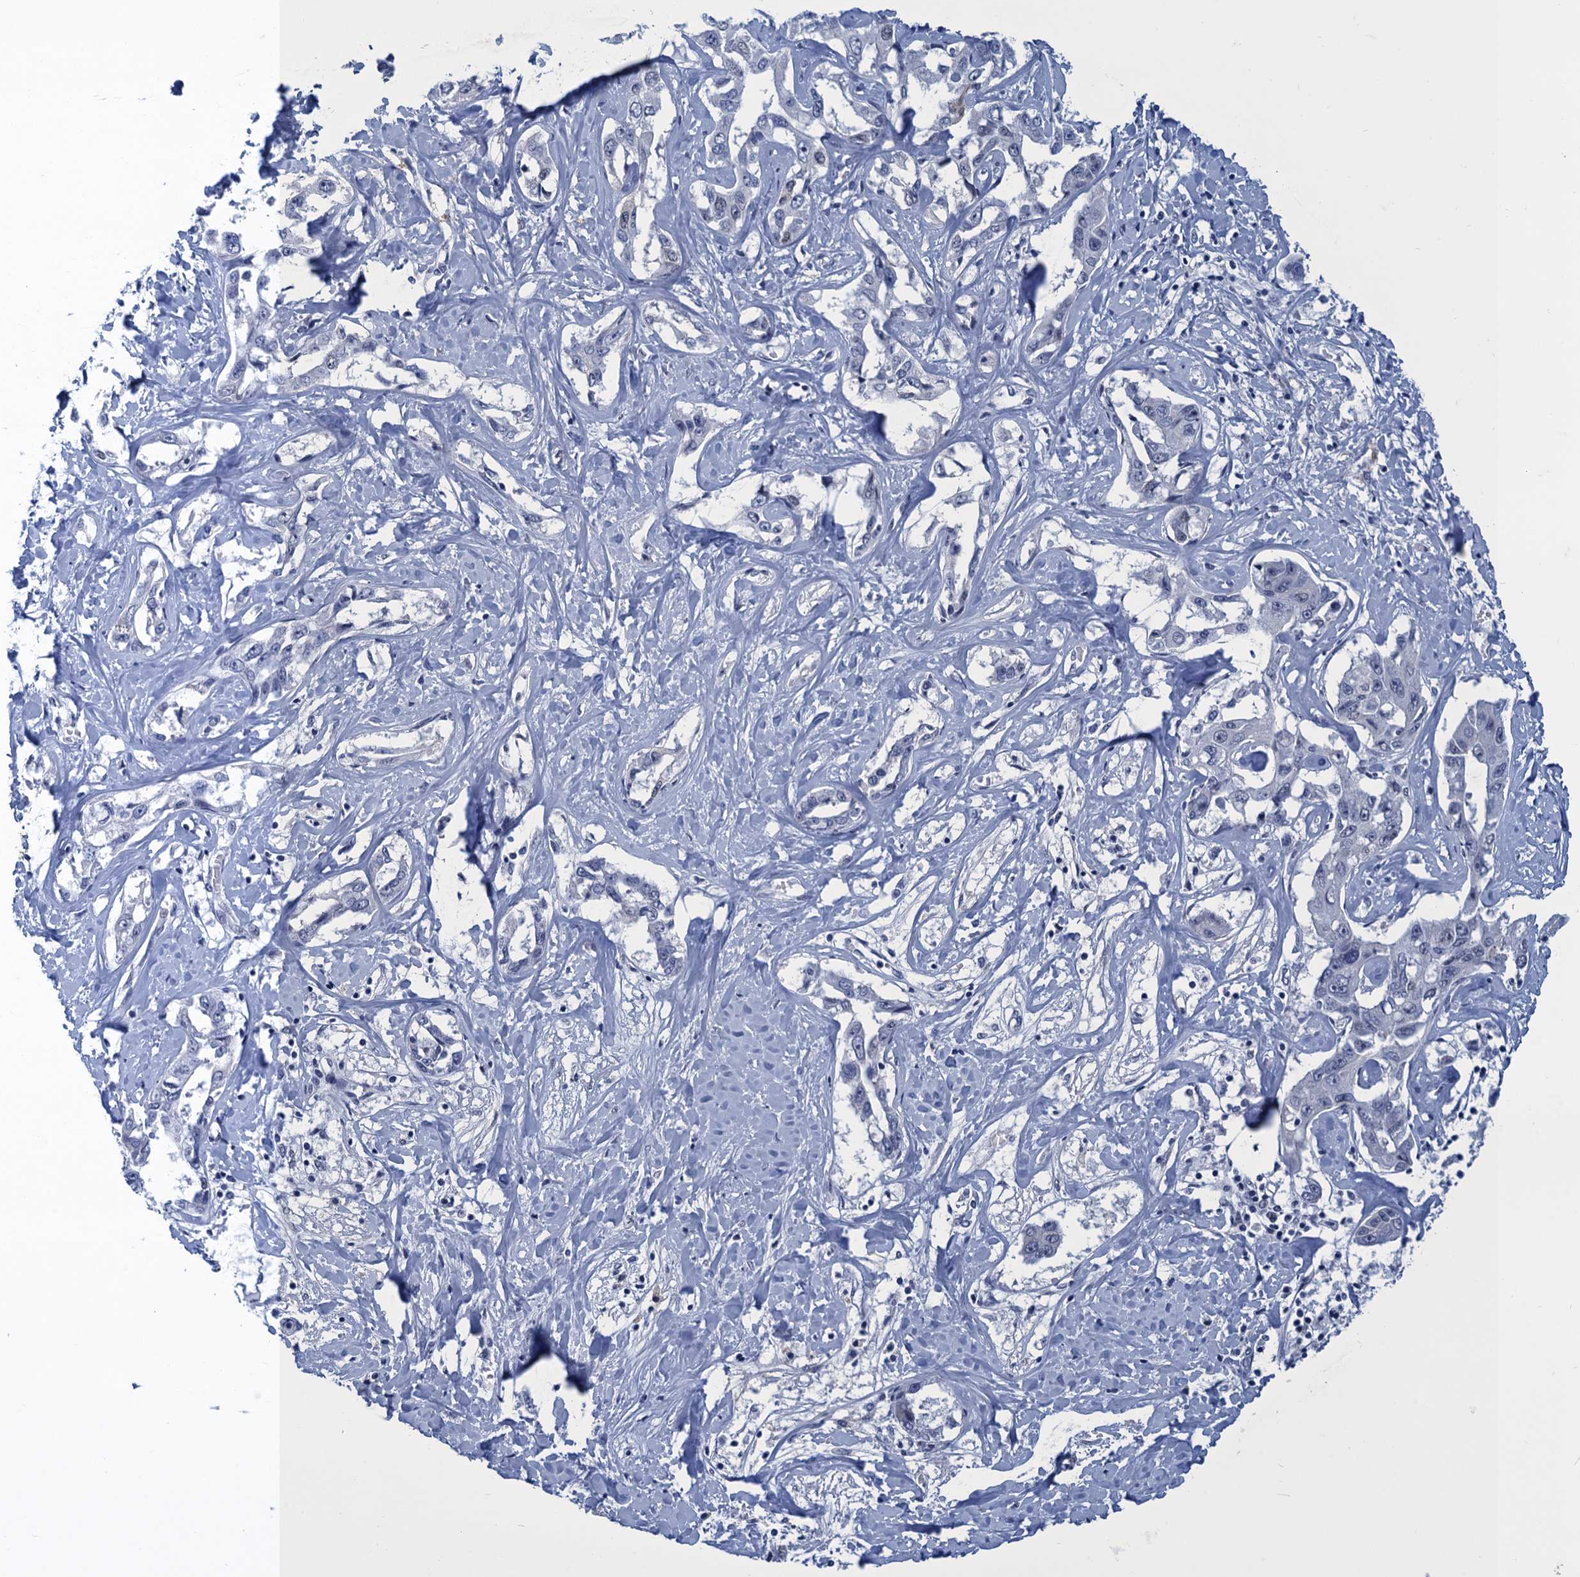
{"staining": {"intensity": "negative", "quantity": "none", "location": "none"}, "tissue": "liver cancer", "cell_type": "Tumor cells", "image_type": "cancer", "snomed": [{"axis": "morphology", "description": "Cholangiocarcinoma"}, {"axis": "topography", "description": "Liver"}], "caption": "Human liver cholangiocarcinoma stained for a protein using immunohistochemistry (IHC) reveals no positivity in tumor cells.", "gene": "GINS3", "patient": {"sex": "male", "age": 59}}